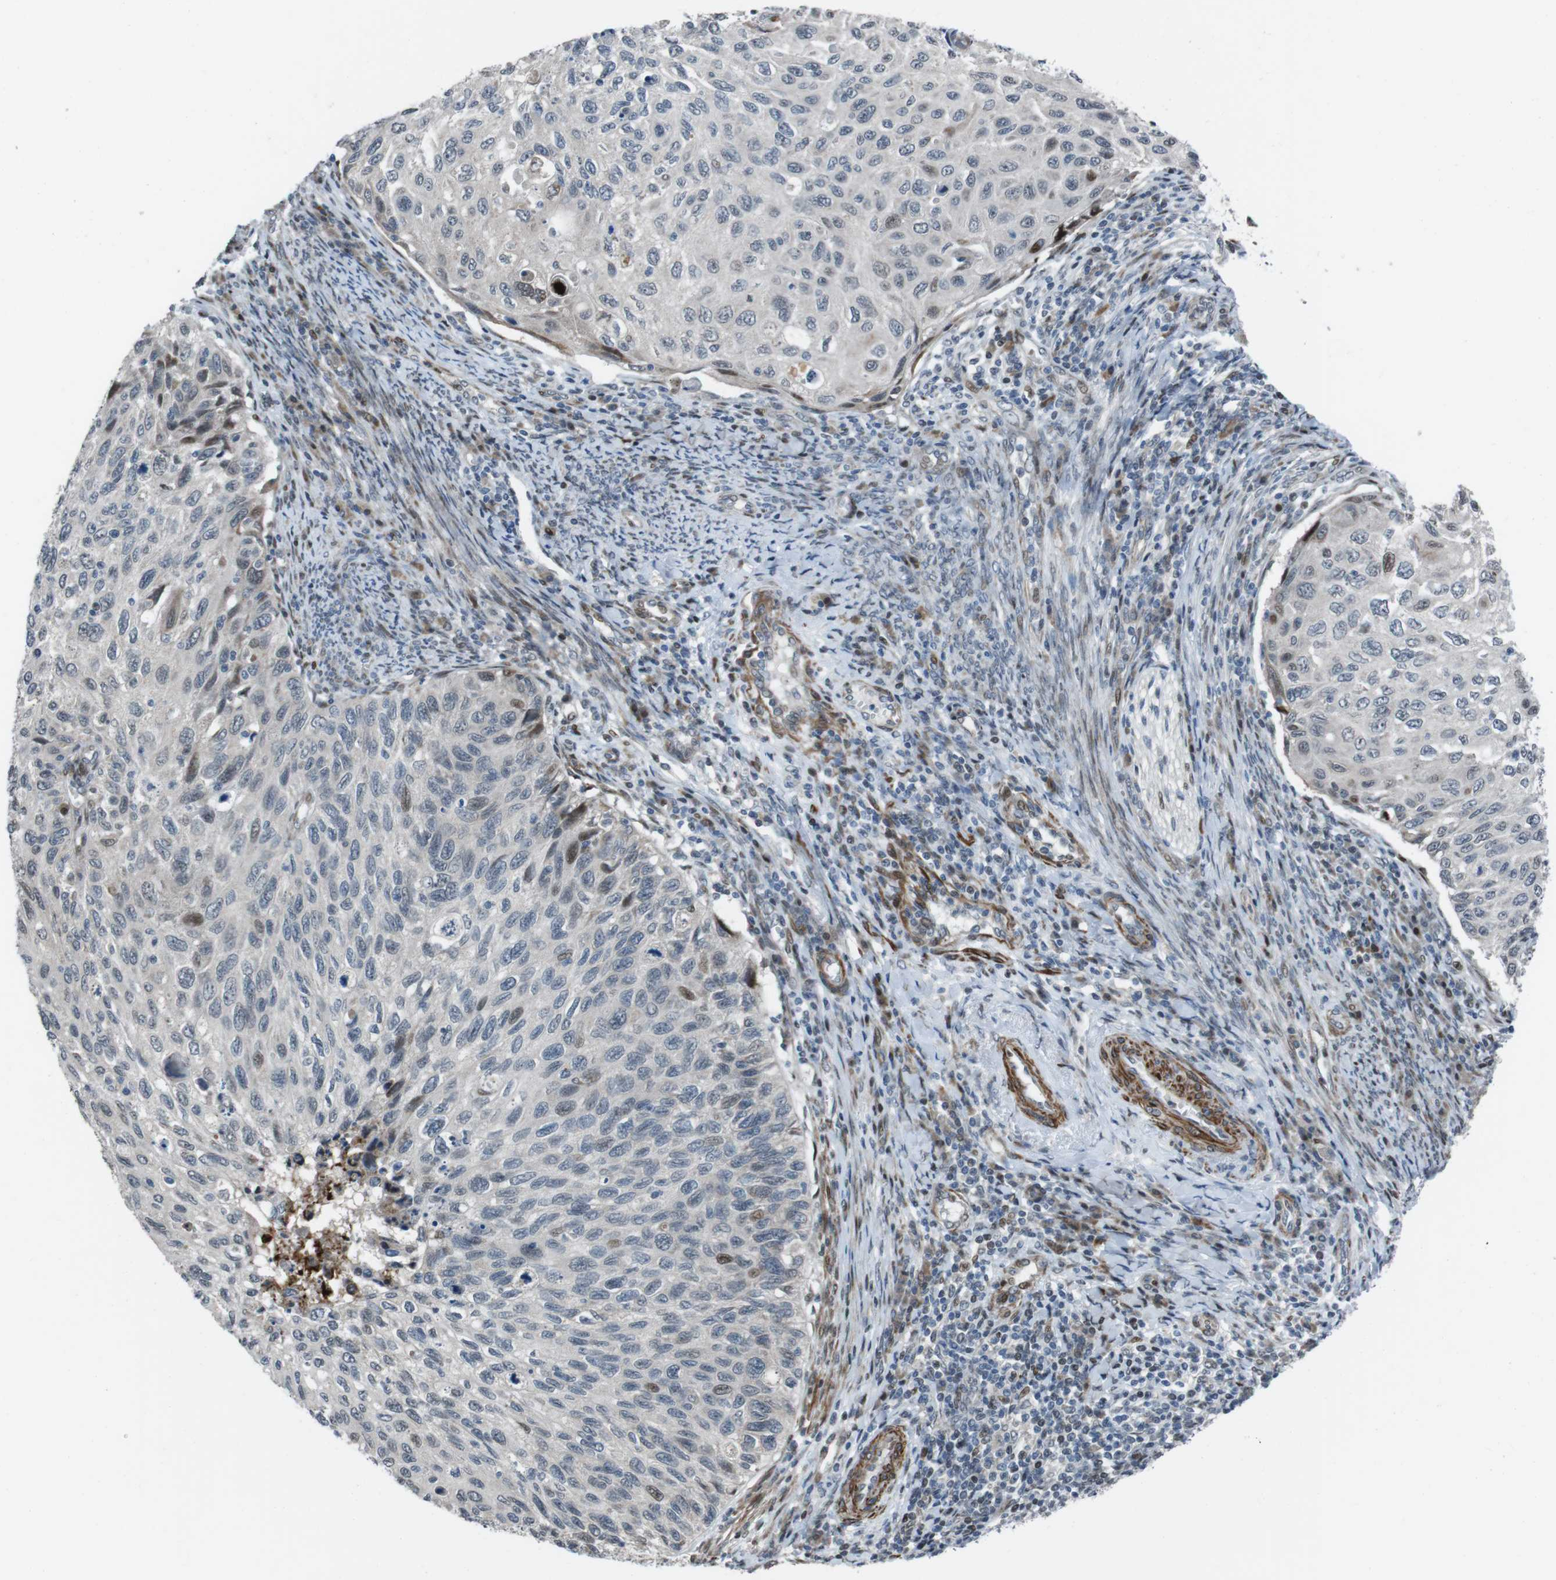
{"staining": {"intensity": "moderate", "quantity": "<25%", "location": "nuclear"}, "tissue": "cervical cancer", "cell_type": "Tumor cells", "image_type": "cancer", "snomed": [{"axis": "morphology", "description": "Squamous cell carcinoma, NOS"}, {"axis": "topography", "description": "Cervix"}], "caption": "Protein expression analysis of human cervical squamous cell carcinoma reveals moderate nuclear expression in approximately <25% of tumor cells.", "gene": "PBRM1", "patient": {"sex": "female", "age": 70}}